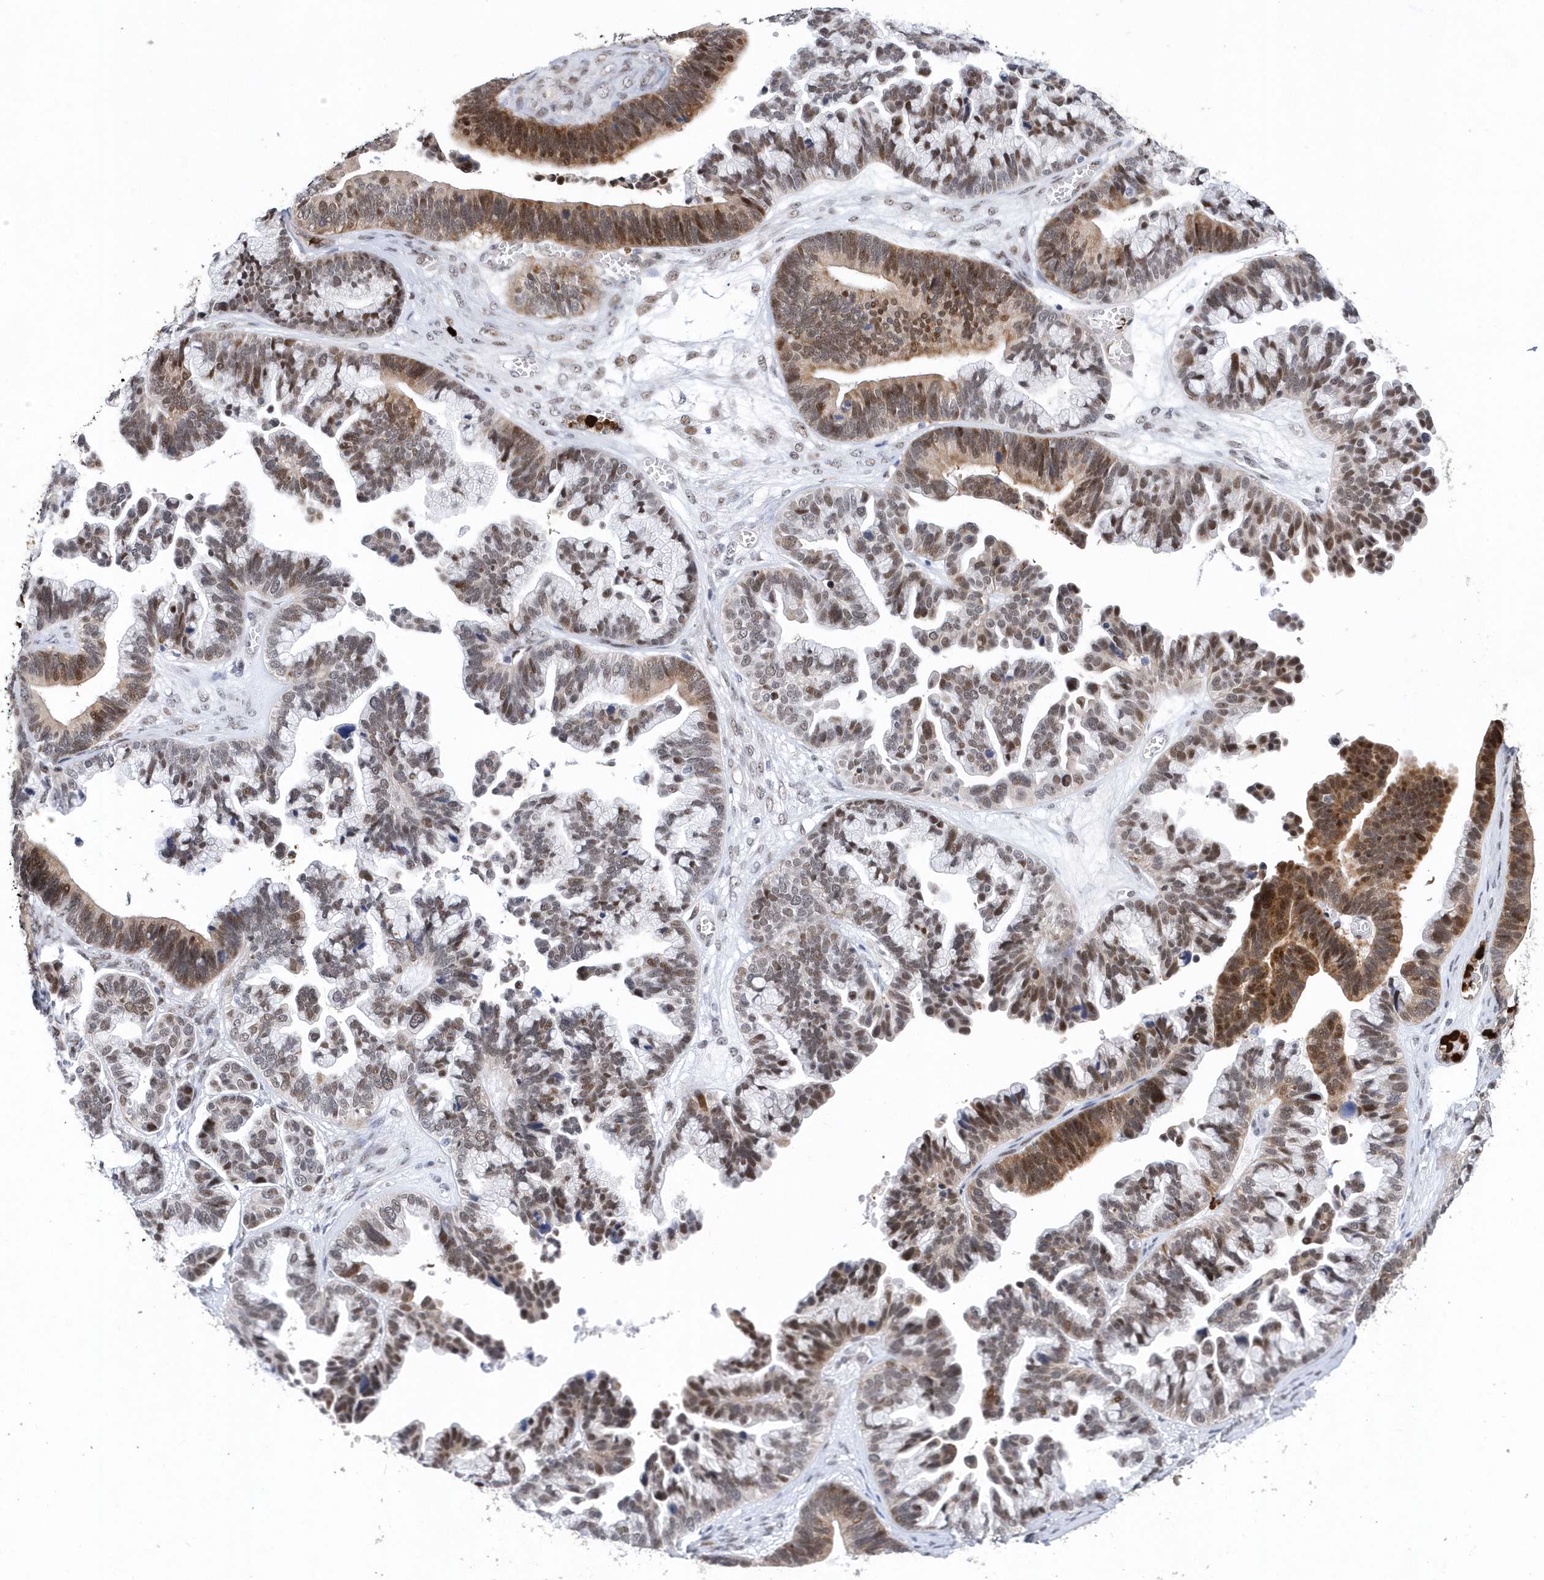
{"staining": {"intensity": "moderate", "quantity": ">75%", "location": "cytoplasmic/membranous,nuclear"}, "tissue": "ovarian cancer", "cell_type": "Tumor cells", "image_type": "cancer", "snomed": [{"axis": "morphology", "description": "Cystadenocarcinoma, serous, NOS"}, {"axis": "topography", "description": "Ovary"}], "caption": "Immunohistochemical staining of human serous cystadenocarcinoma (ovarian) exhibits moderate cytoplasmic/membranous and nuclear protein staining in about >75% of tumor cells.", "gene": "RPP30", "patient": {"sex": "female", "age": 56}}